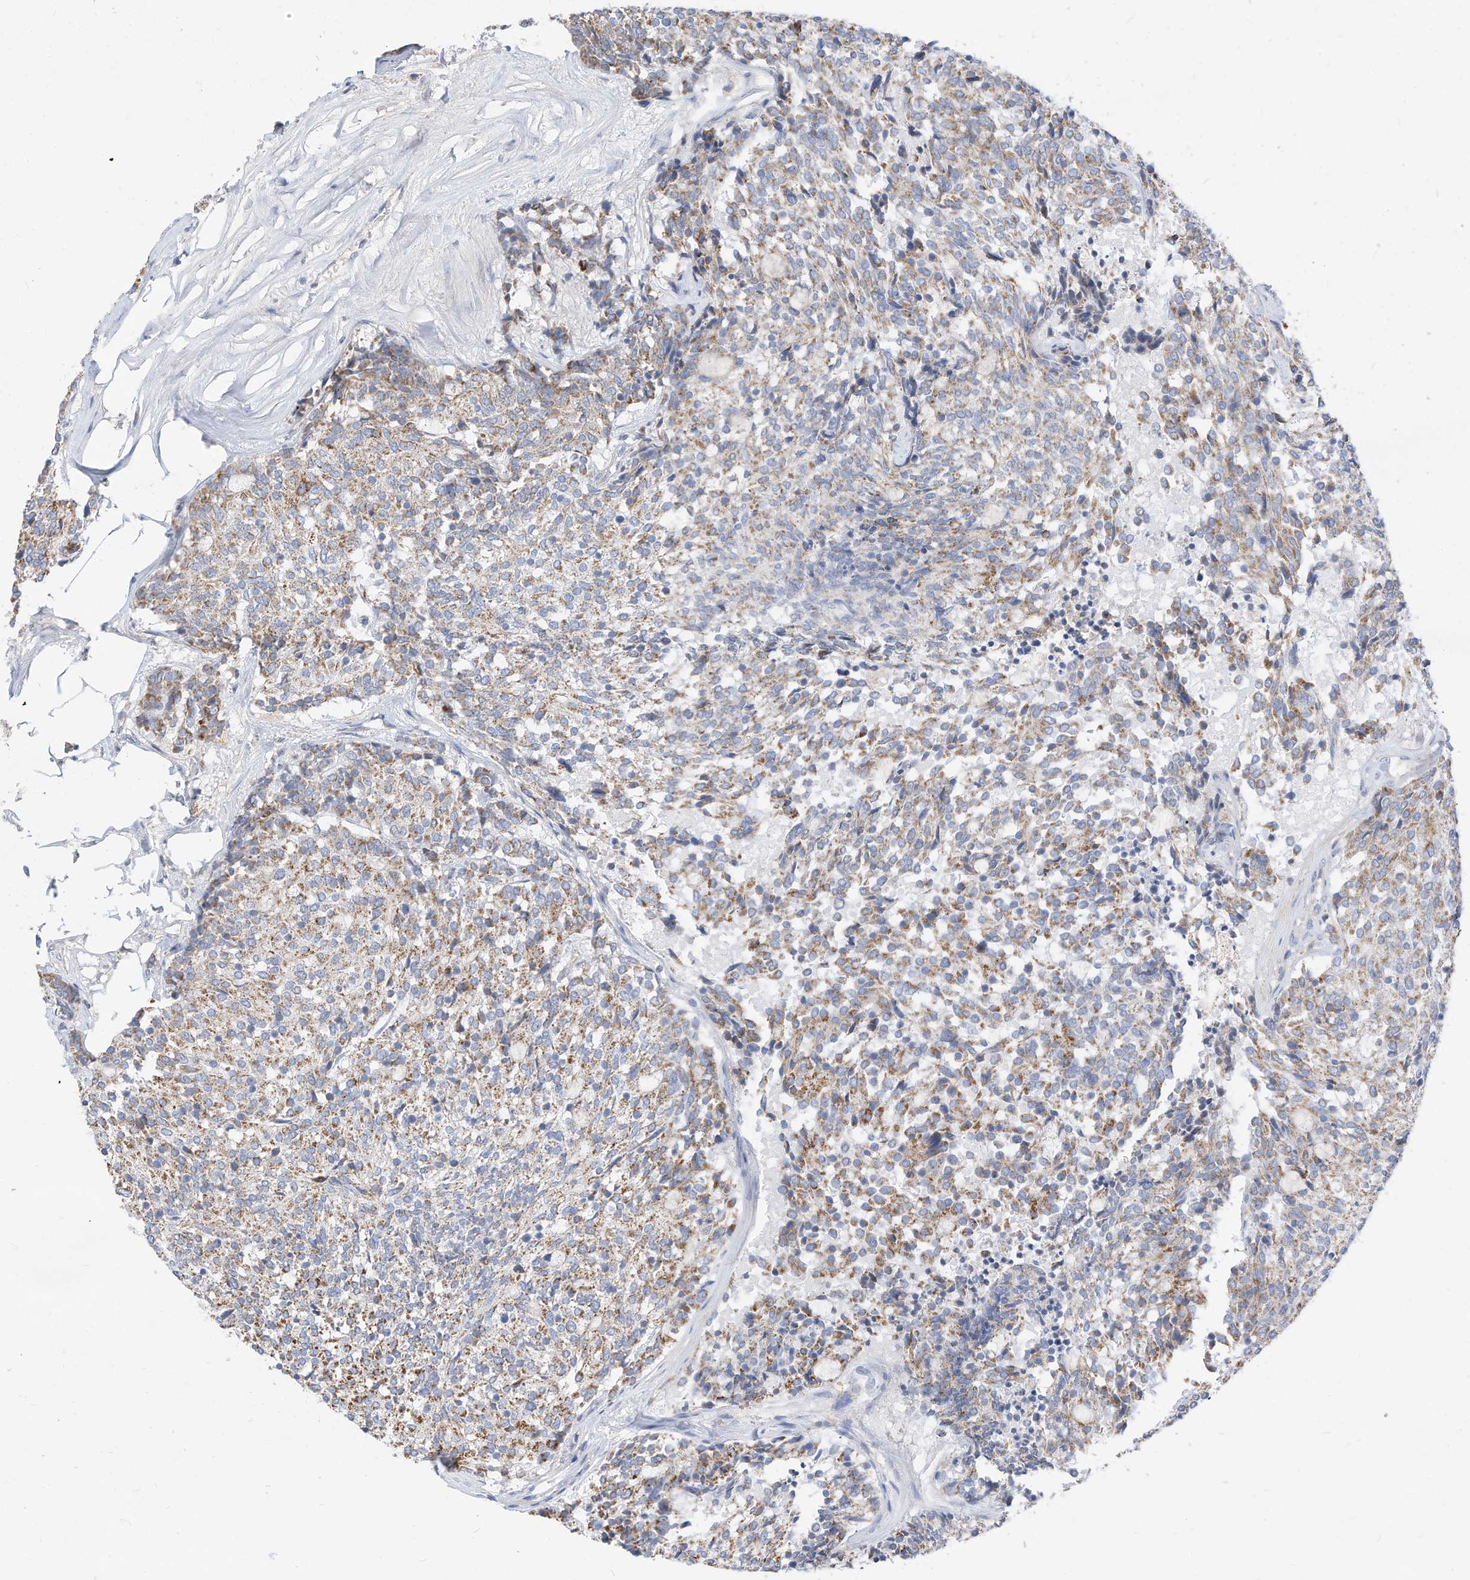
{"staining": {"intensity": "moderate", "quantity": ">75%", "location": "cytoplasmic/membranous"}, "tissue": "carcinoid", "cell_type": "Tumor cells", "image_type": "cancer", "snomed": [{"axis": "morphology", "description": "Carcinoid, malignant, NOS"}, {"axis": "topography", "description": "Pancreas"}], "caption": "Malignant carcinoid was stained to show a protein in brown. There is medium levels of moderate cytoplasmic/membranous staining in approximately >75% of tumor cells. (DAB = brown stain, brightfield microscopy at high magnification).", "gene": "RHOH", "patient": {"sex": "female", "age": 54}}